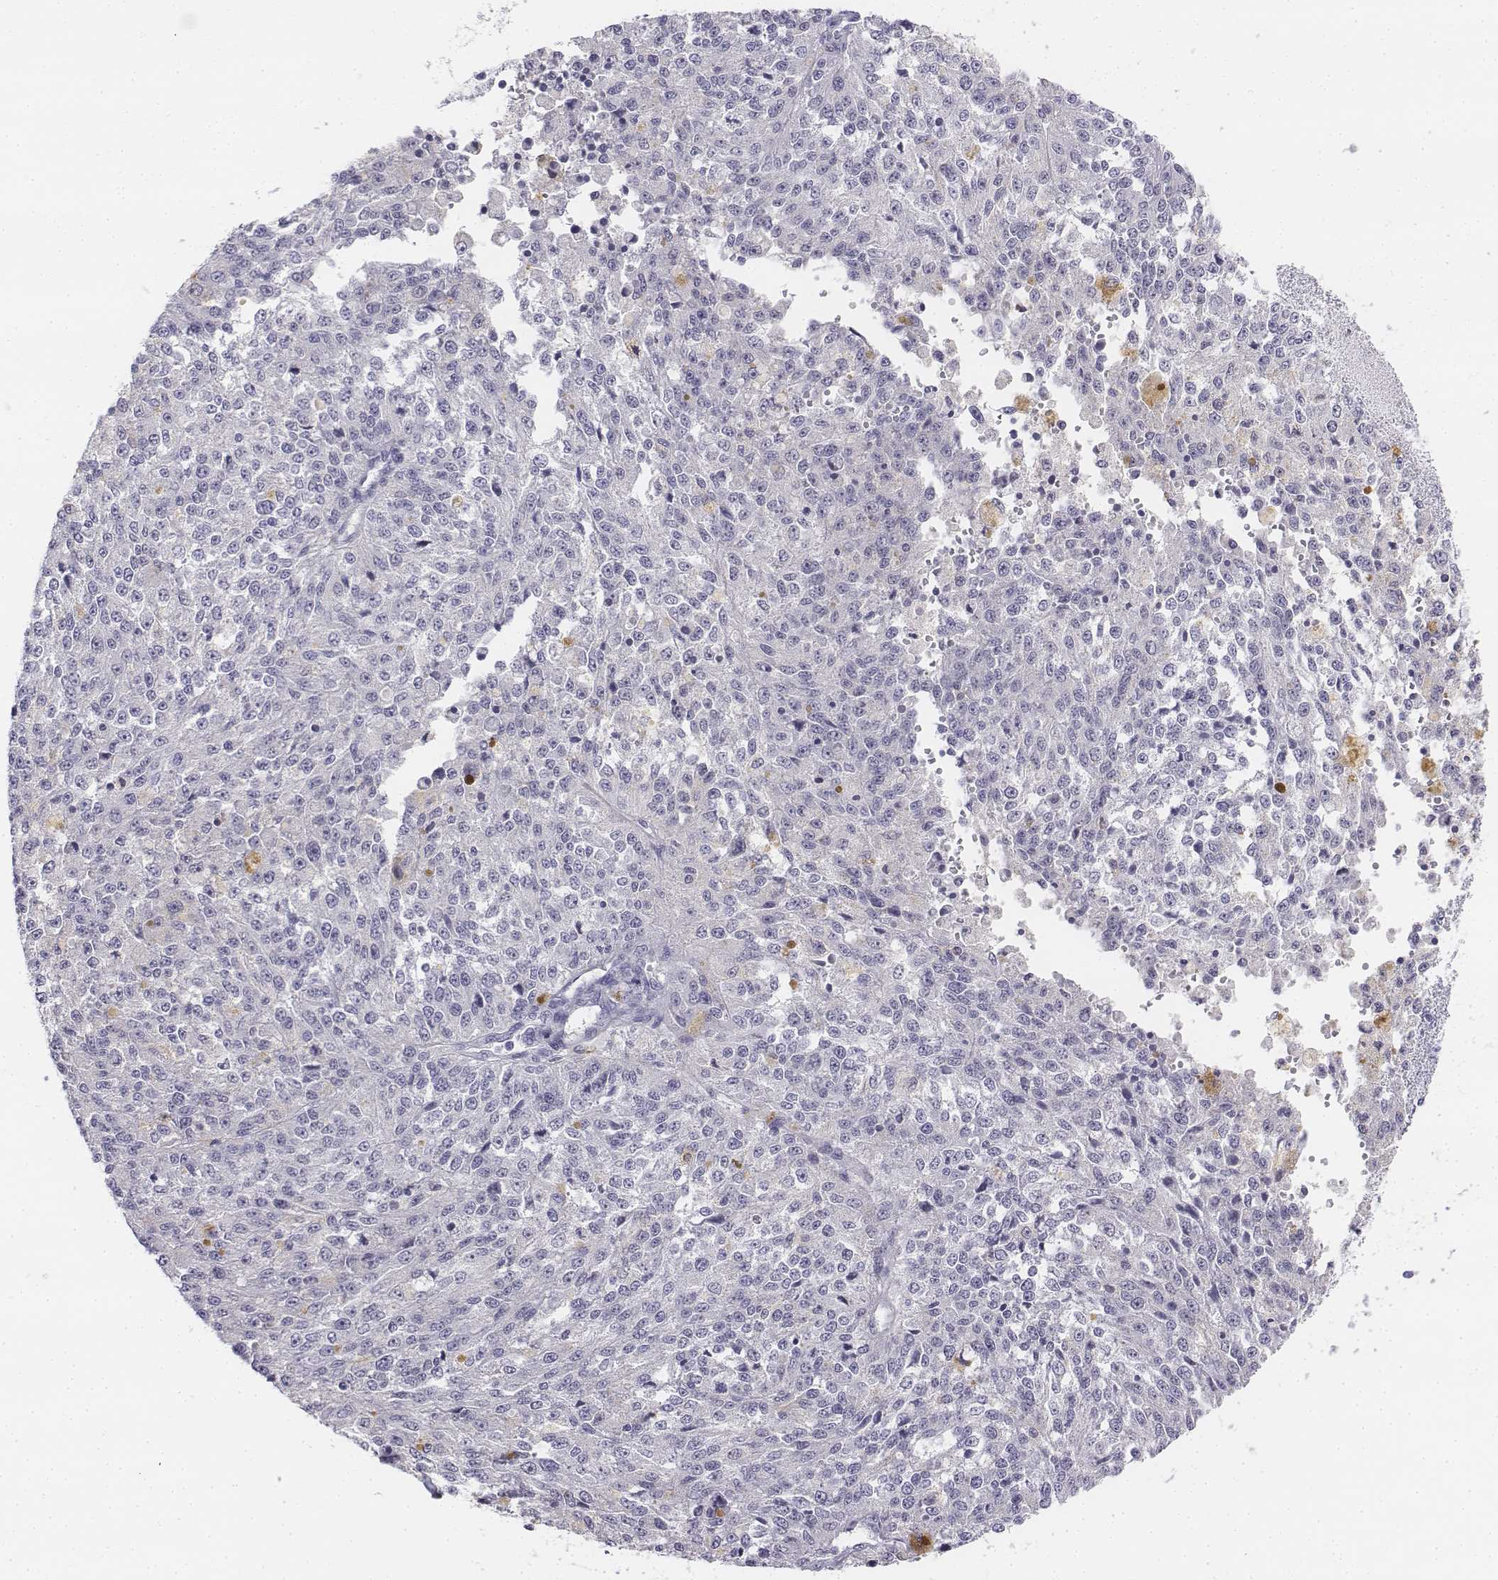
{"staining": {"intensity": "negative", "quantity": "none", "location": "none"}, "tissue": "melanoma", "cell_type": "Tumor cells", "image_type": "cancer", "snomed": [{"axis": "morphology", "description": "Malignant melanoma, Metastatic site"}, {"axis": "topography", "description": "Lymph node"}], "caption": "Photomicrograph shows no protein positivity in tumor cells of melanoma tissue.", "gene": "UCN2", "patient": {"sex": "female", "age": 64}}